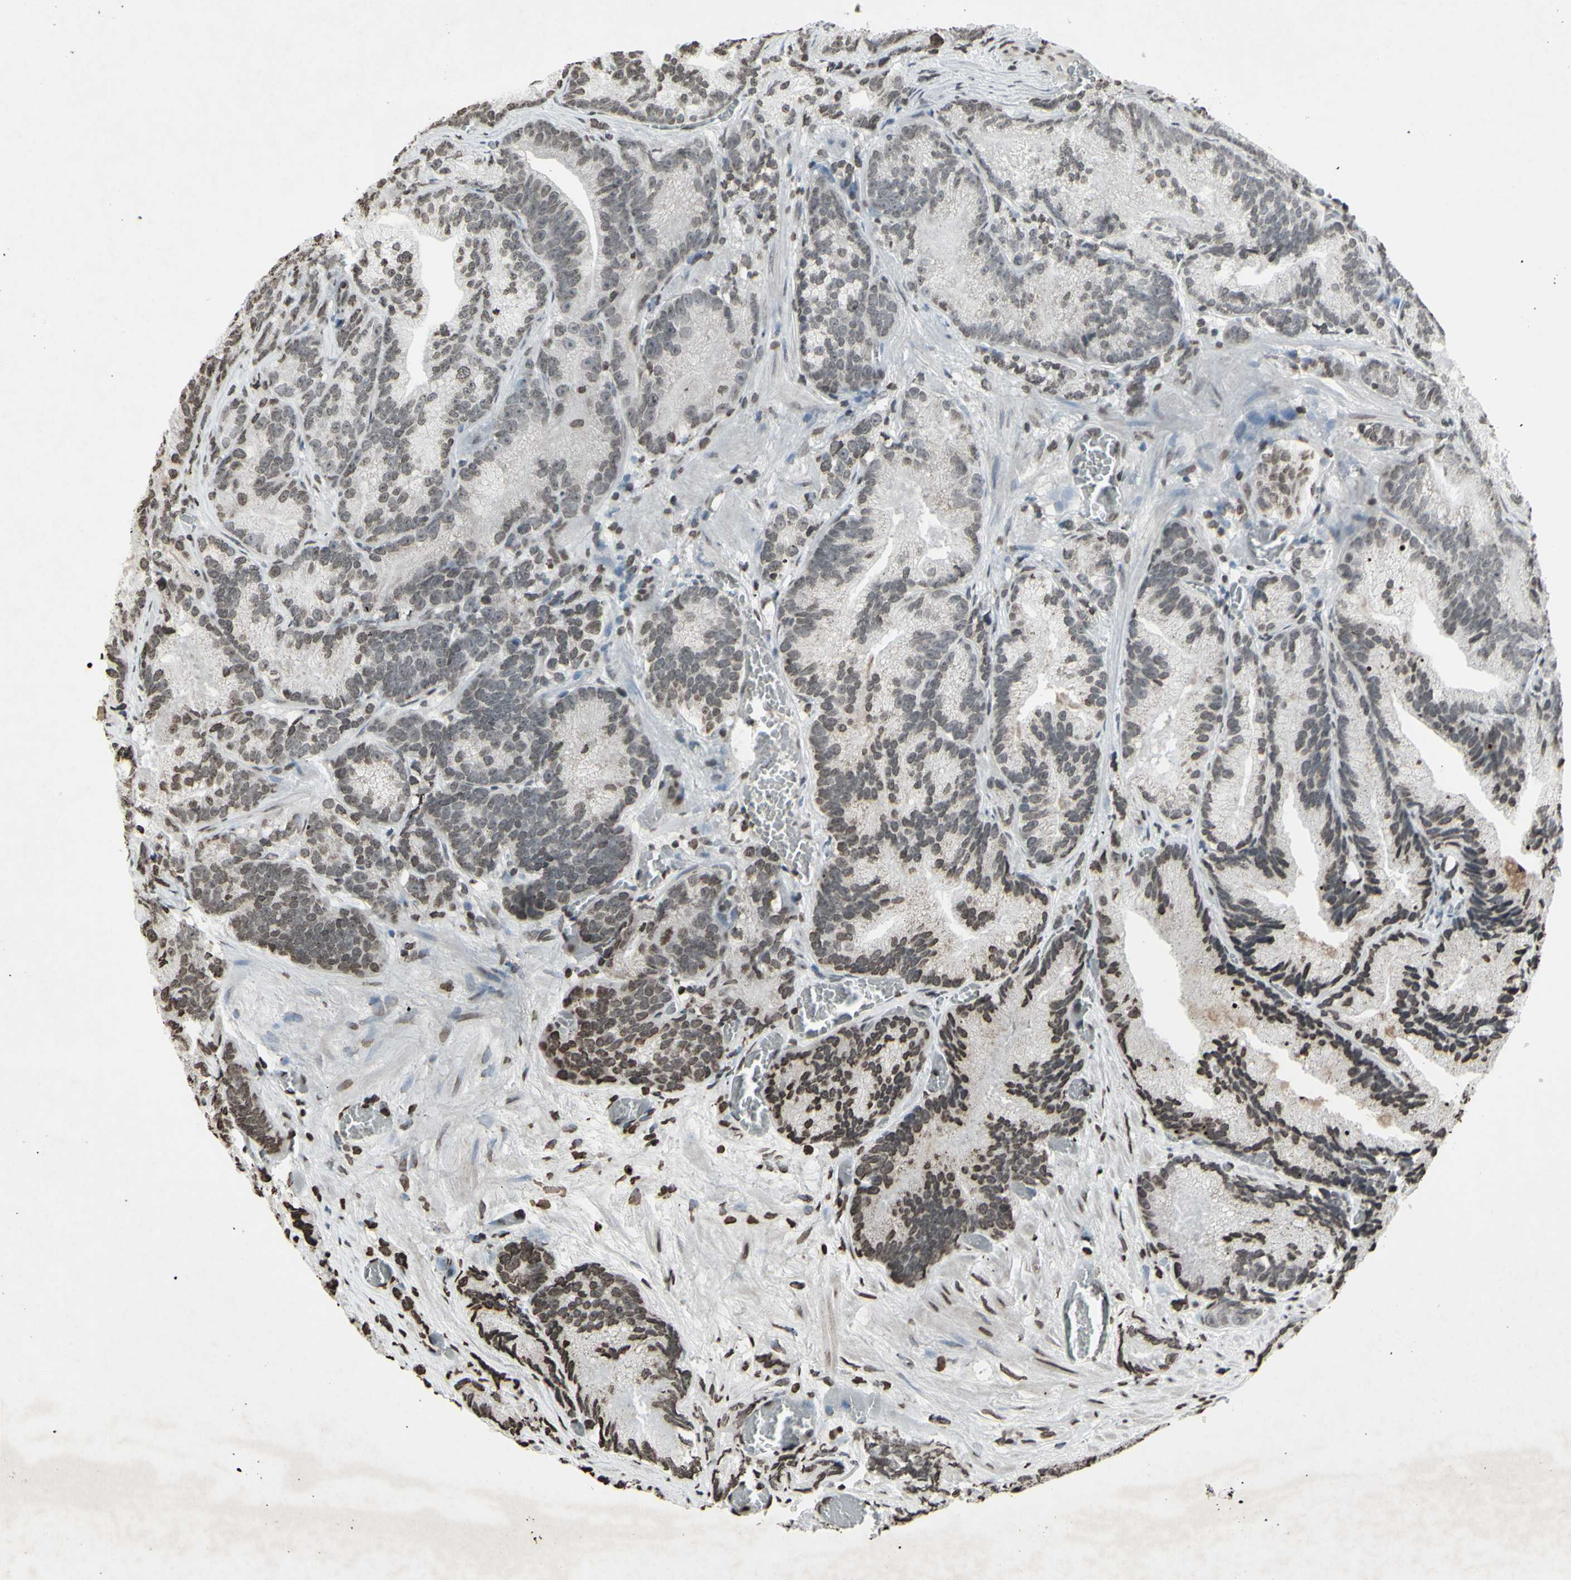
{"staining": {"intensity": "weak", "quantity": "25%-75%", "location": "nuclear"}, "tissue": "prostate cancer", "cell_type": "Tumor cells", "image_type": "cancer", "snomed": [{"axis": "morphology", "description": "Adenocarcinoma, Low grade"}, {"axis": "topography", "description": "Prostate"}], "caption": "Tumor cells reveal low levels of weak nuclear staining in approximately 25%-75% of cells in prostate cancer (adenocarcinoma (low-grade)). (Stains: DAB (3,3'-diaminobenzidine) in brown, nuclei in blue, Microscopy: brightfield microscopy at high magnification).", "gene": "CD79B", "patient": {"sex": "male", "age": 89}}